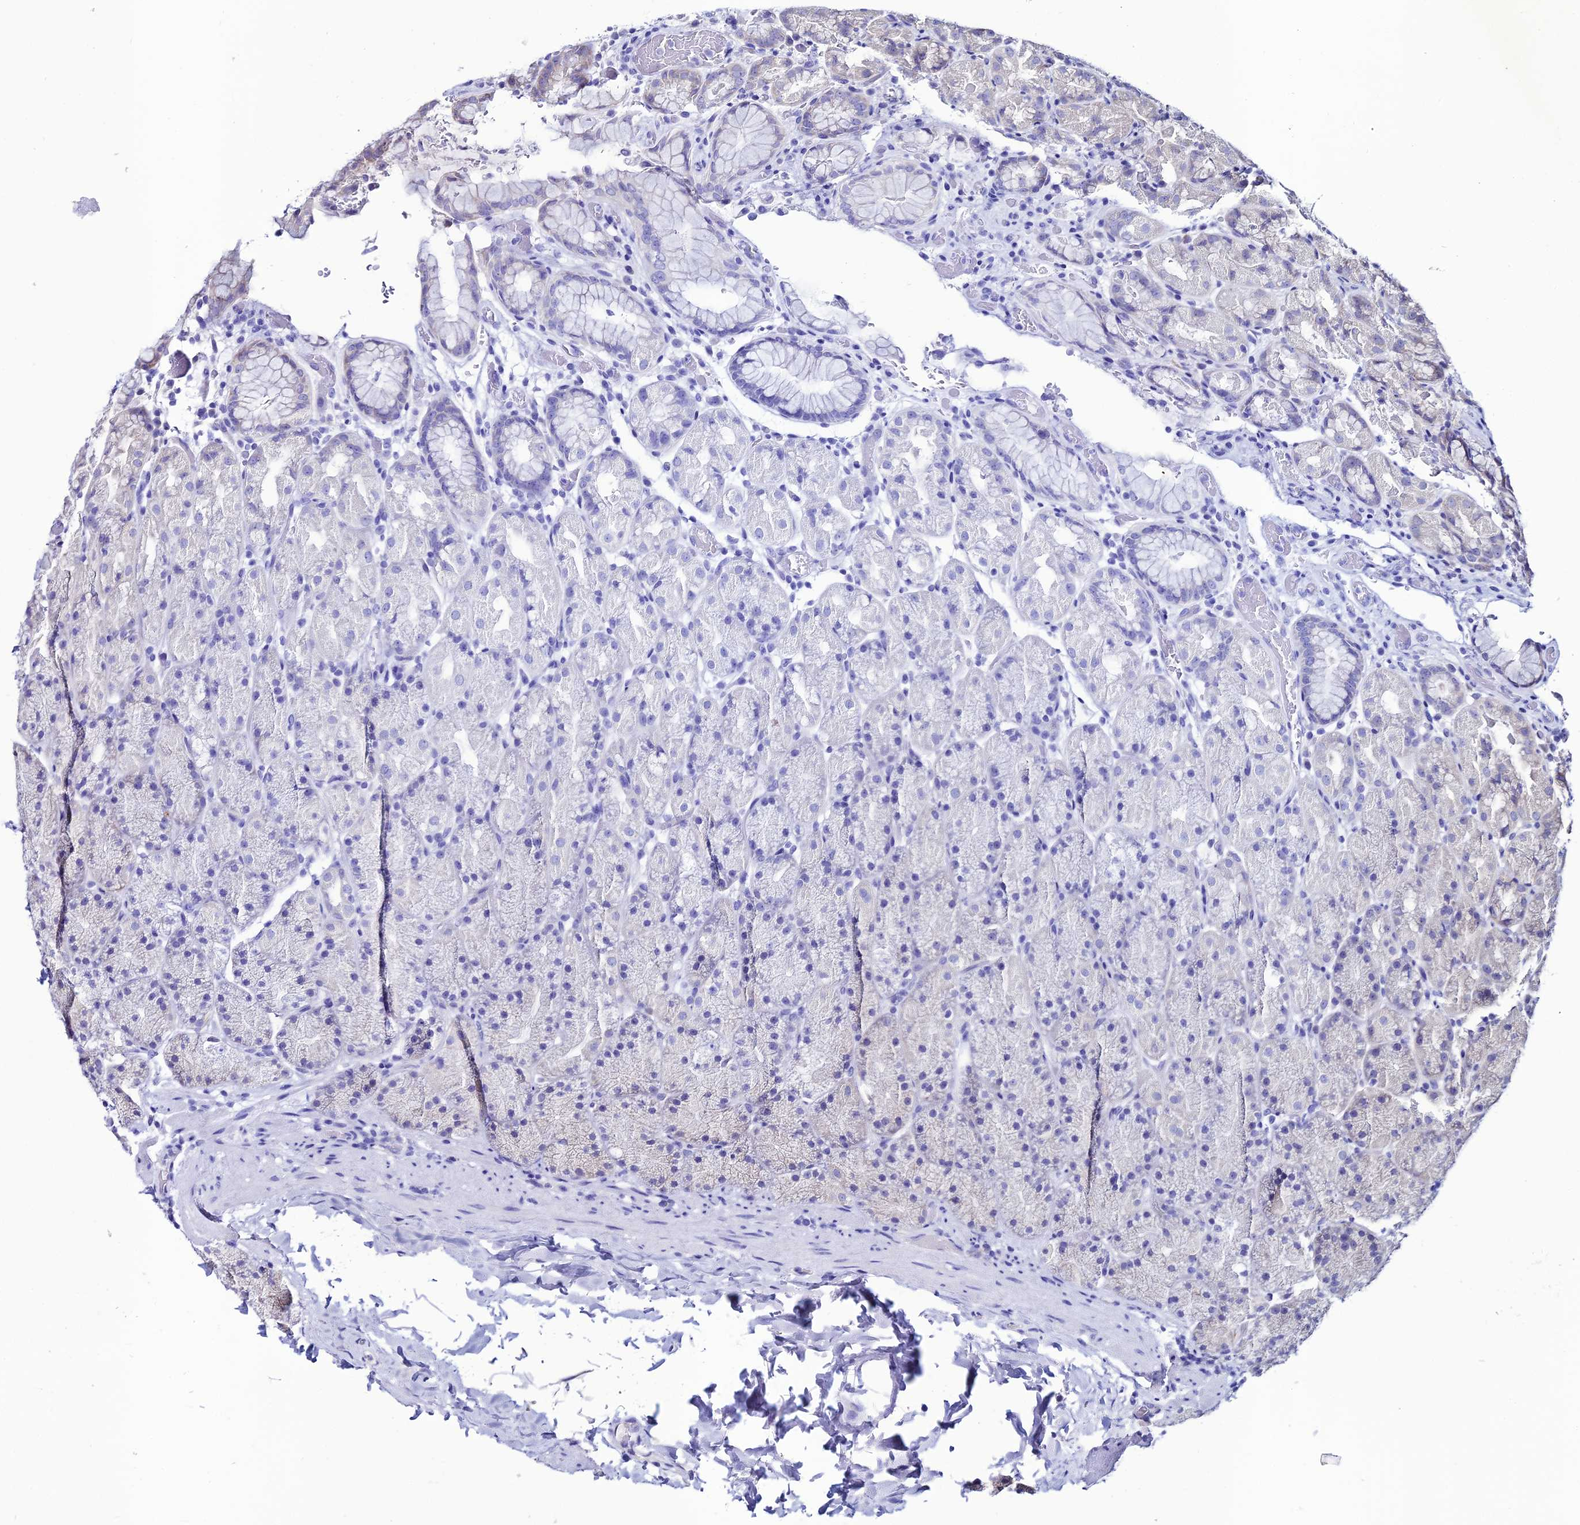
{"staining": {"intensity": "negative", "quantity": "none", "location": "none"}, "tissue": "stomach", "cell_type": "Glandular cells", "image_type": "normal", "snomed": [{"axis": "morphology", "description": "Normal tissue, NOS"}, {"axis": "topography", "description": "Stomach, upper"}, {"axis": "topography", "description": "Stomach, lower"}], "caption": "Immunohistochemistry histopathology image of unremarkable stomach: human stomach stained with DAB (3,3'-diaminobenzidine) exhibits no significant protein positivity in glandular cells.", "gene": "FZD8", "patient": {"sex": "male", "age": 67}}